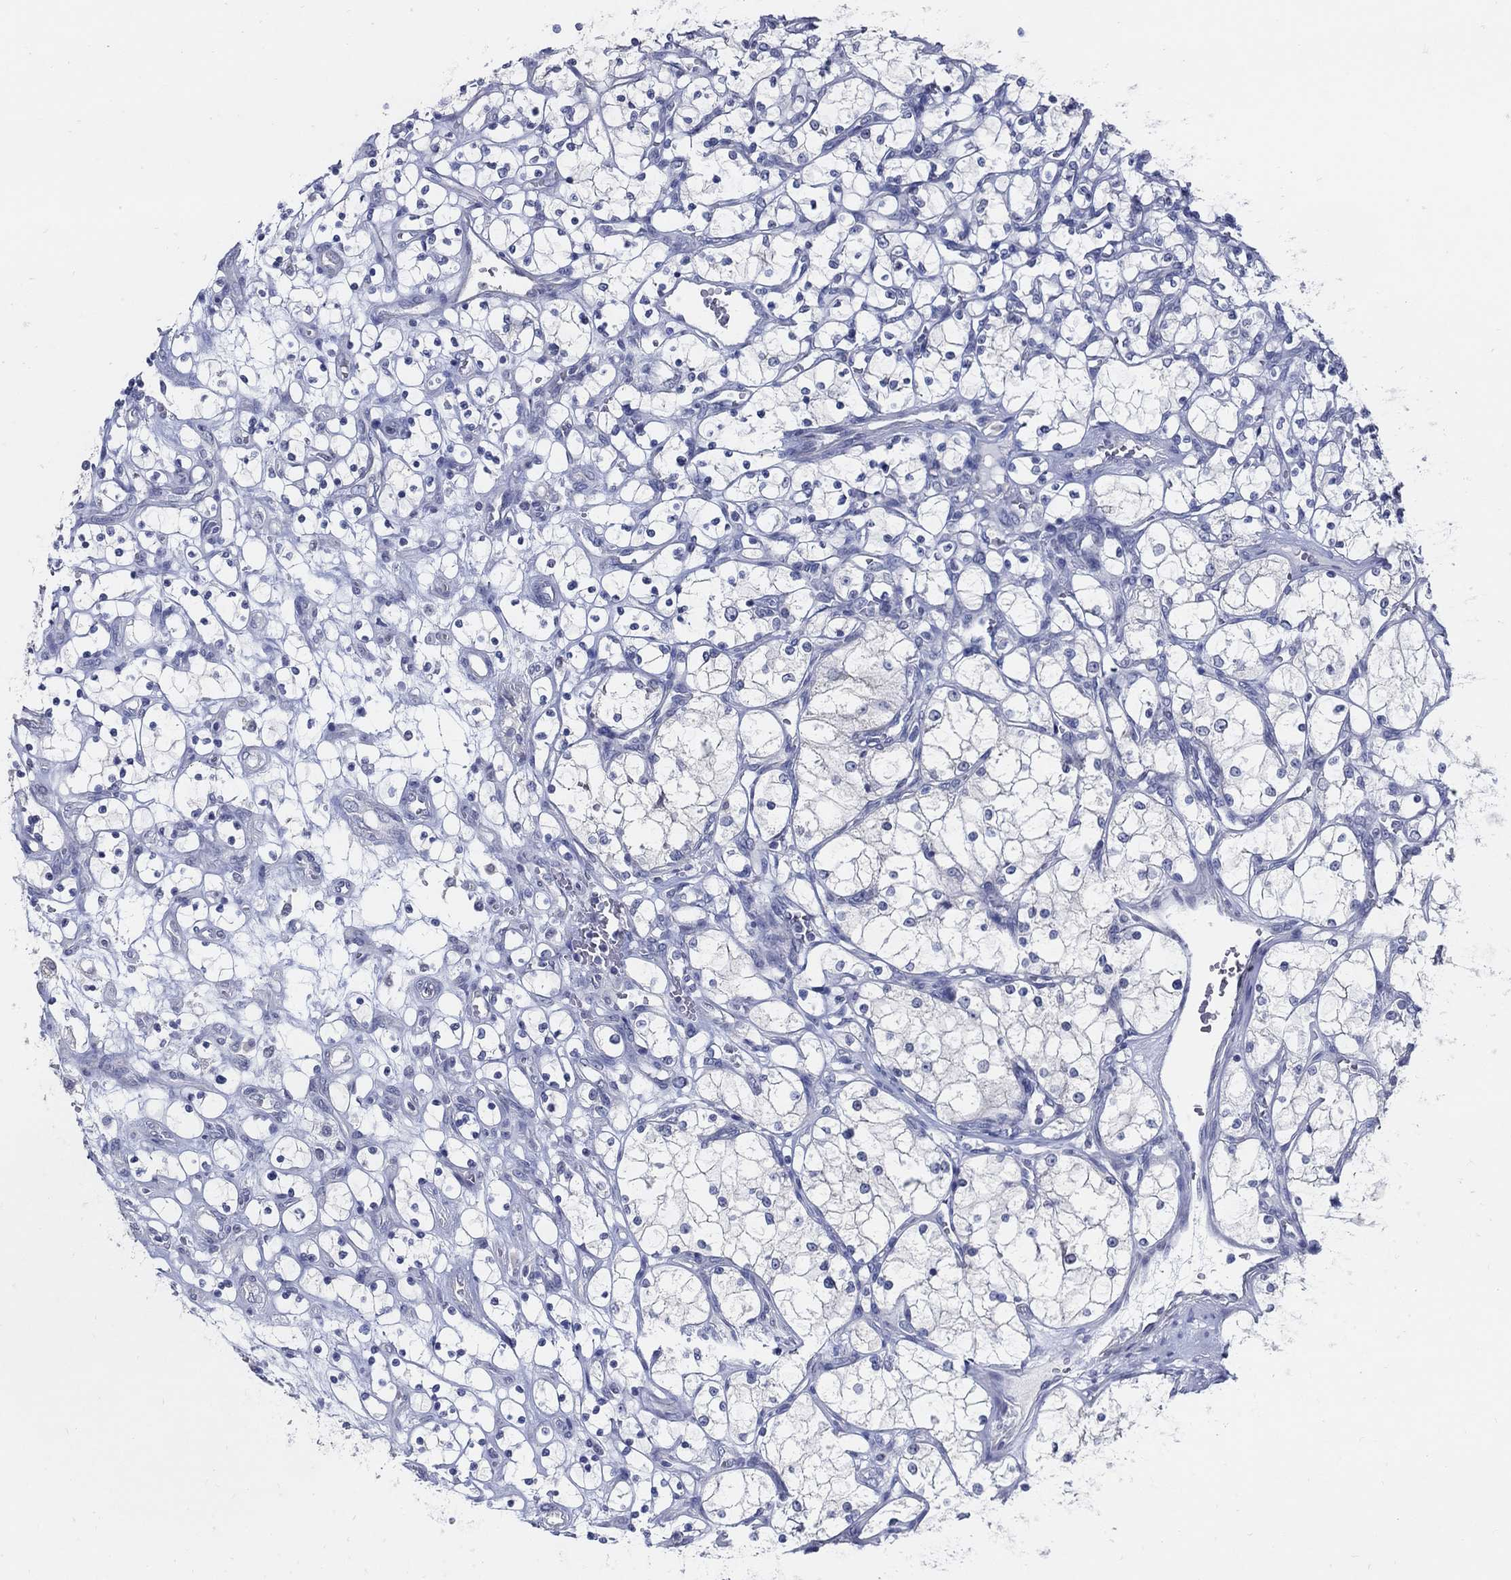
{"staining": {"intensity": "negative", "quantity": "none", "location": "none"}, "tissue": "renal cancer", "cell_type": "Tumor cells", "image_type": "cancer", "snomed": [{"axis": "morphology", "description": "Adenocarcinoma, NOS"}, {"axis": "topography", "description": "Kidney"}], "caption": "Immunohistochemistry image of human adenocarcinoma (renal) stained for a protein (brown), which shows no positivity in tumor cells. (Immunohistochemistry, brightfield microscopy, high magnification).", "gene": "USP29", "patient": {"sex": "female", "age": 69}}